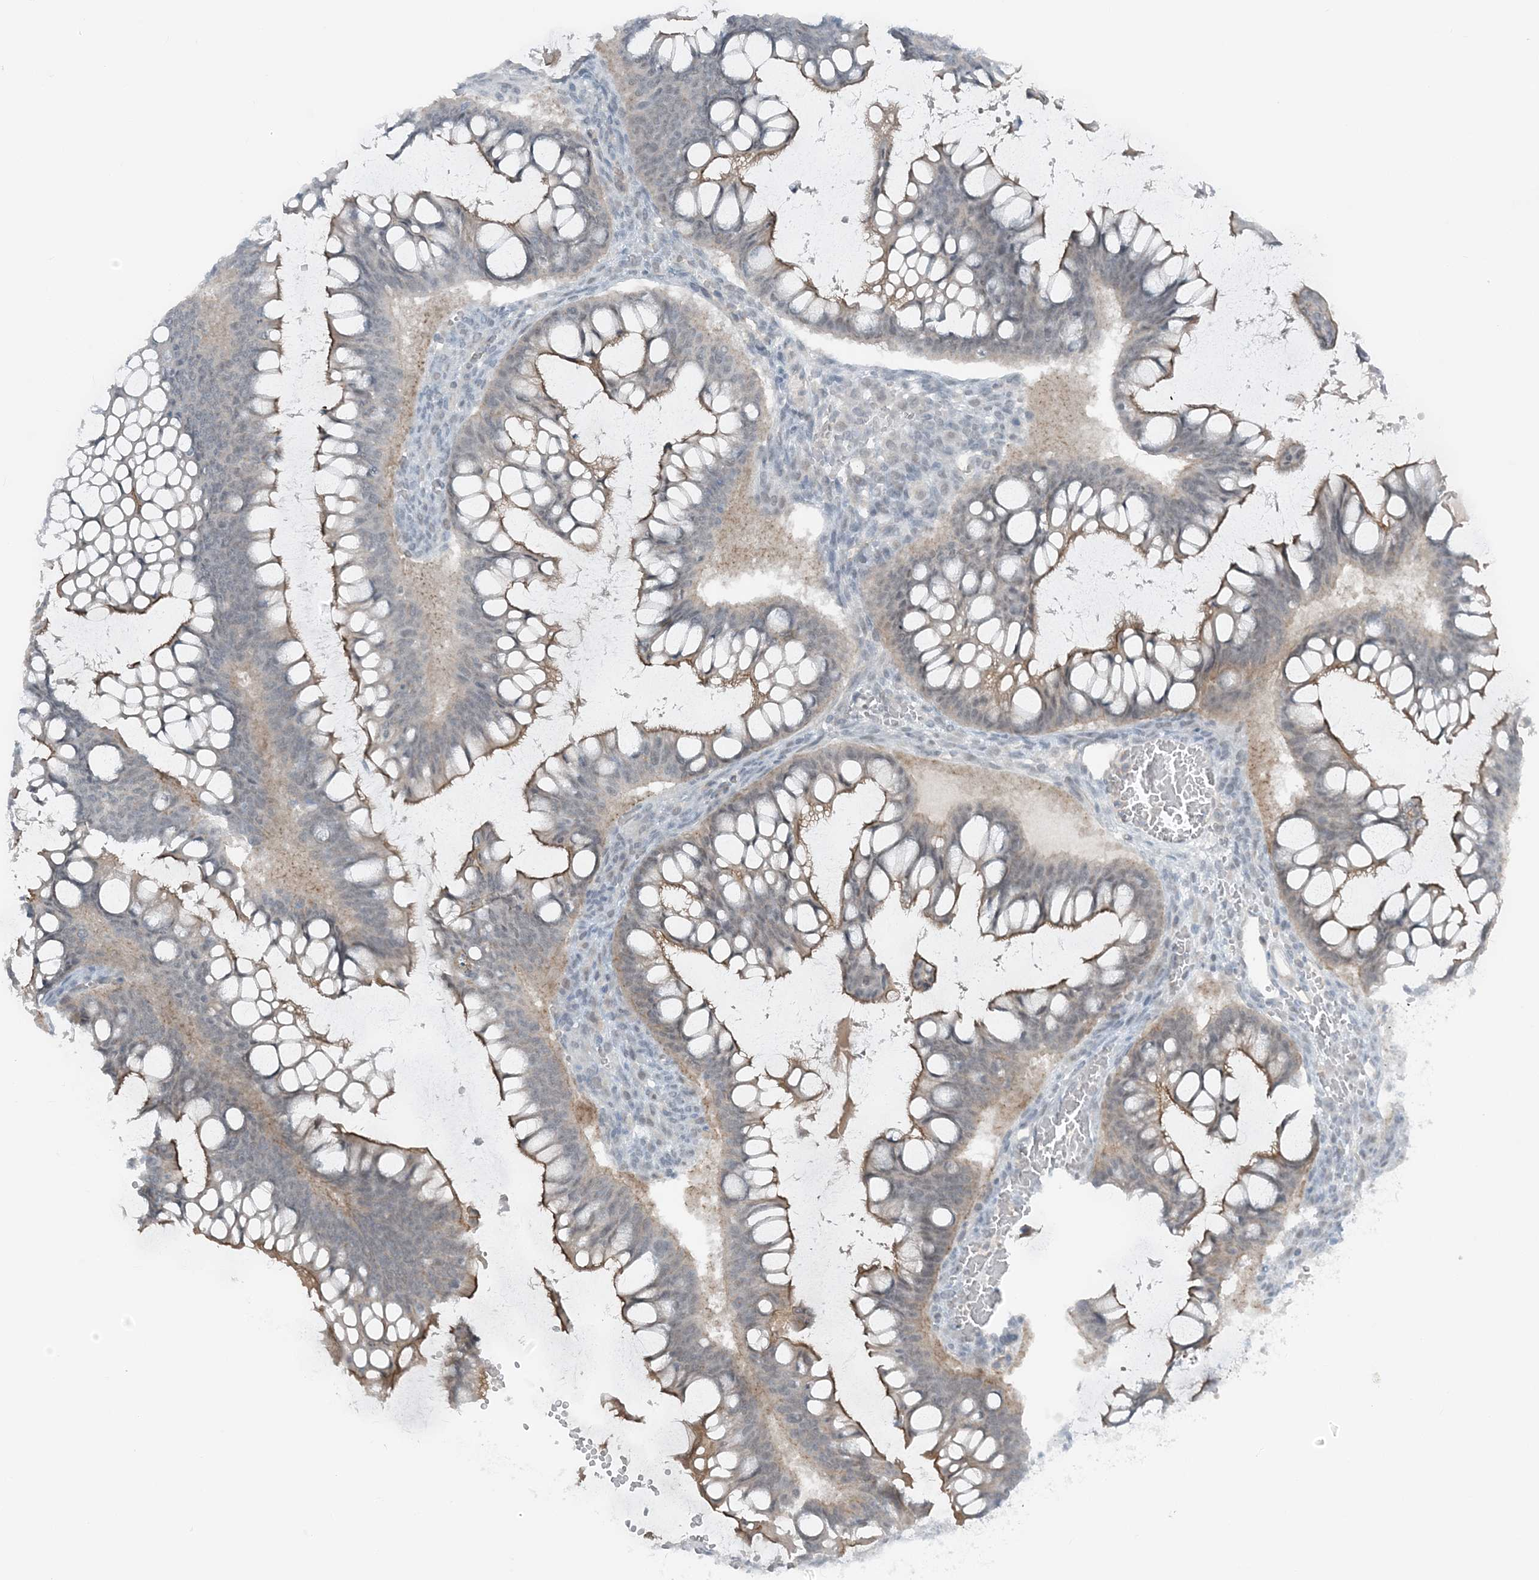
{"staining": {"intensity": "moderate", "quantity": "25%-75%", "location": "cytoplasmic/membranous"}, "tissue": "ovarian cancer", "cell_type": "Tumor cells", "image_type": "cancer", "snomed": [{"axis": "morphology", "description": "Cystadenocarcinoma, mucinous, NOS"}, {"axis": "topography", "description": "Ovary"}], "caption": "Ovarian cancer stained with DAB immunohistochemistry displays medium levels of moderate cytoplasmic/membranous staining in about 25%-75% of tumor cells. (Brightfield microscopy of DAB IHC at high magnification).", "gene": "ATP11A", "patient": {"sex": "female", "age": 73}}